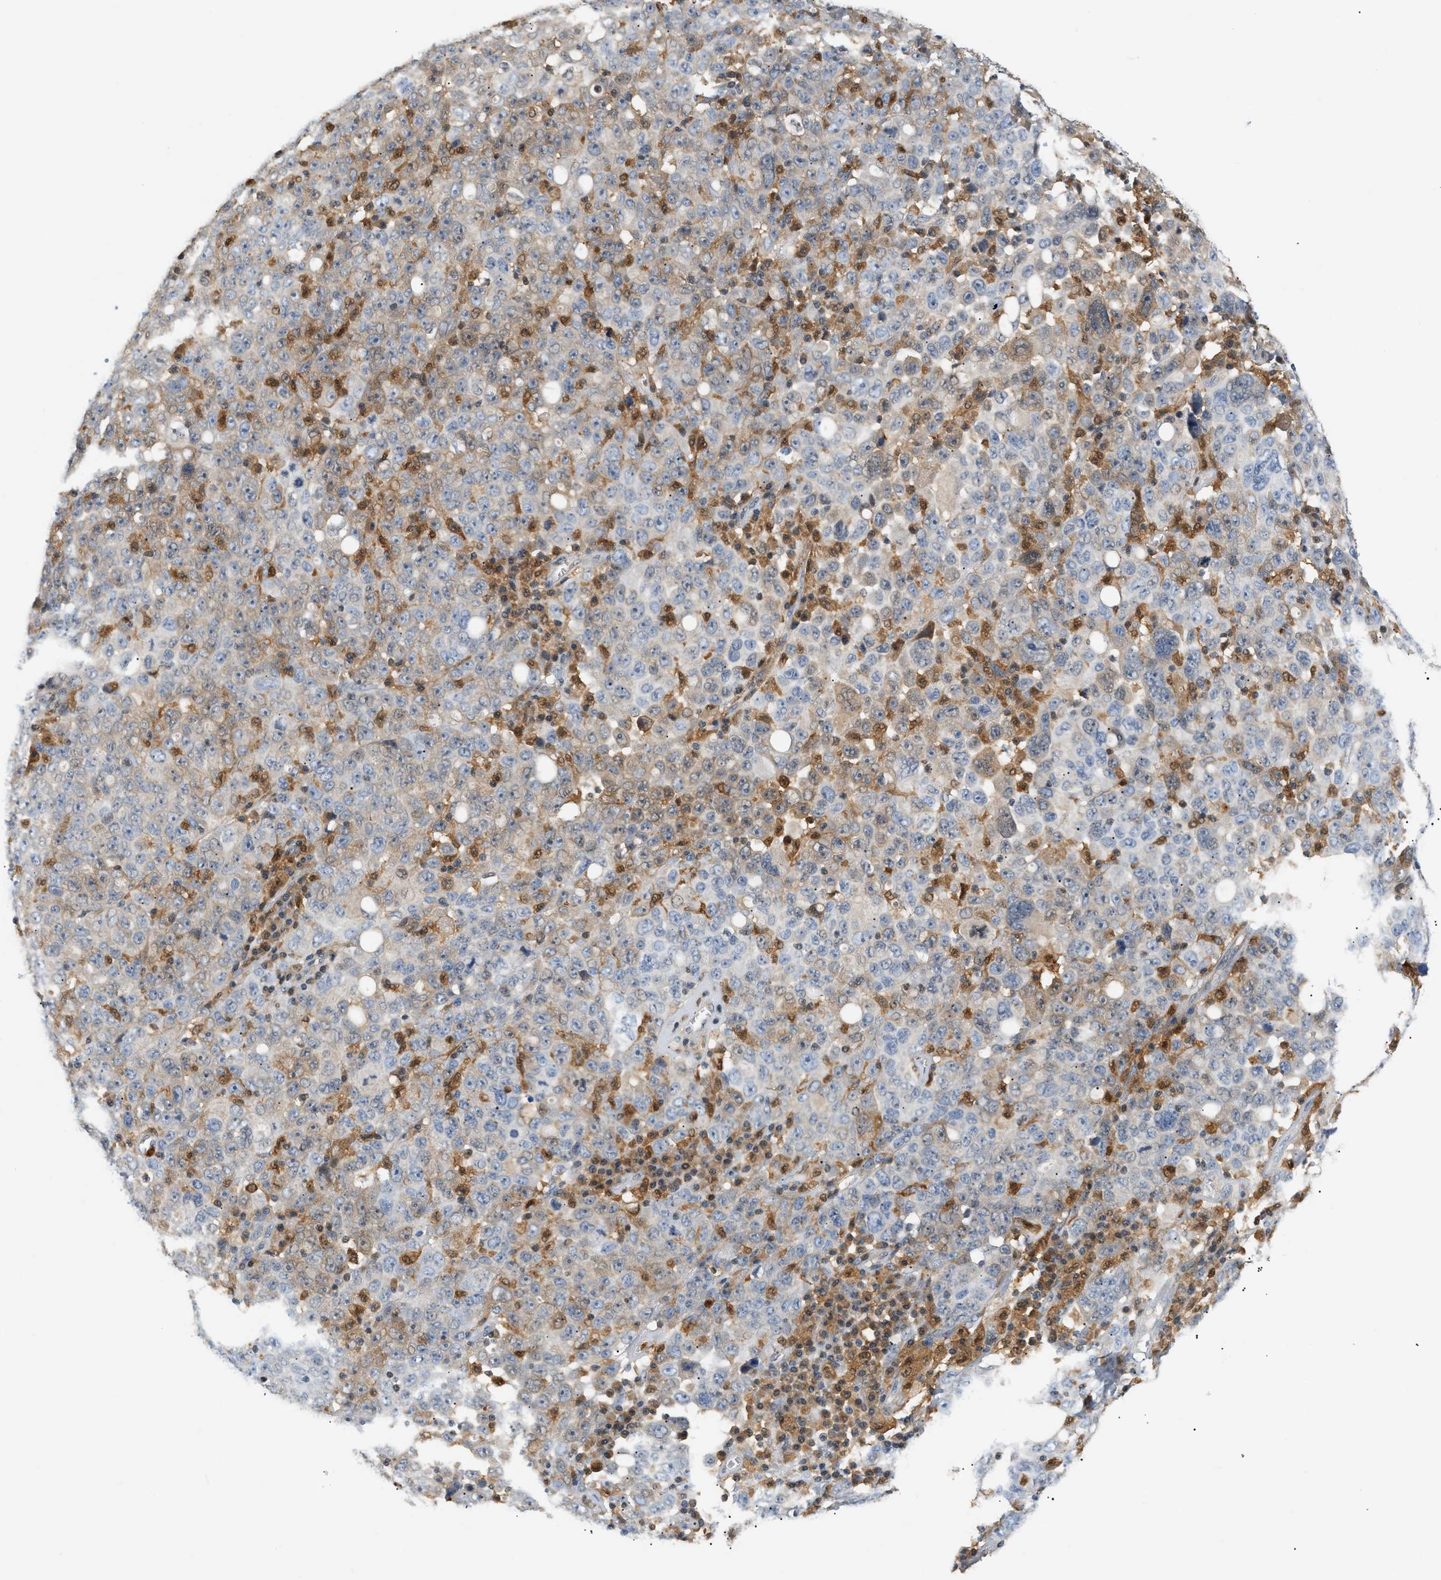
{"staining": {"intensity": "weak", "quantity": "<25%", "location": "cytoplasmic/membranous"}, "tissue": "ovarian cancer", "cell_type": "Tumor cells", "image_type": "cancer", "snomed": [{"axis": "morphology", "description": "Carcinoma, endometroid"}, {"axis": "topography", "description": "Ovary"}], "caption": "Tumor cells show no significant protein expression in ovarian cancer. (Brightfield microscopy of DAB immunohistochemistry at high magnification).", "gene": "PYCARD", "patient": {"sex": "female", "age": 62}}